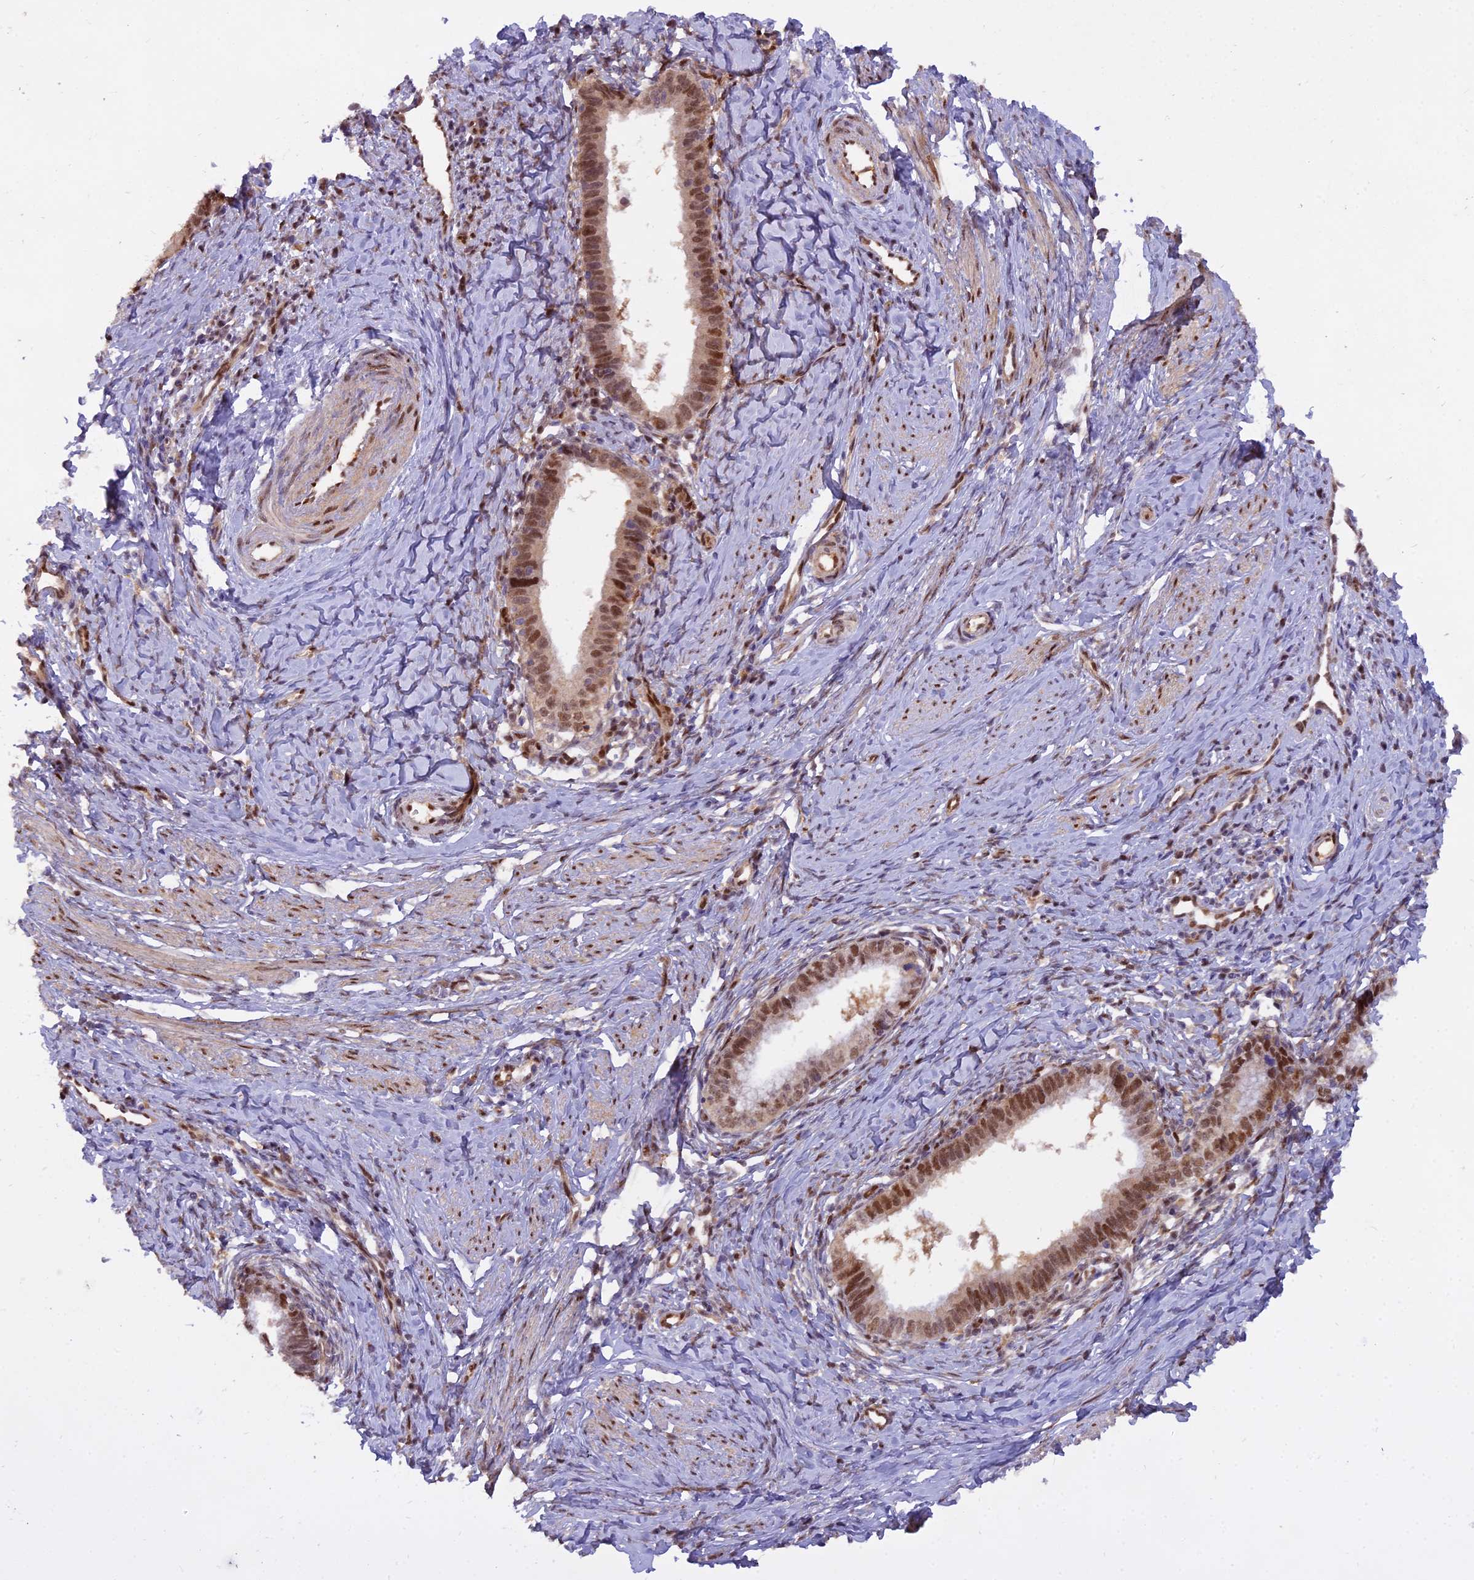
{"staining": {"intensity": "moderate", "quantity": ">75%", "location": "nuclear"}, "tissue": "cervical cancer", "cell_type": "Tumor cells", "image_type": "cancer", "snomed": [{"axis": "morphology", "description": "Adenocarcinoma, NOS"}, {"axis": "topography", "description": "Cervix"}], "caption": "Tumor cells show medium levels of moderate nuclear expression in about >75% of cells in human cervical cancer (adenocarcinoma).", "gene": "NPEPL1", "patient": {"sex": "female", "age": 36}}